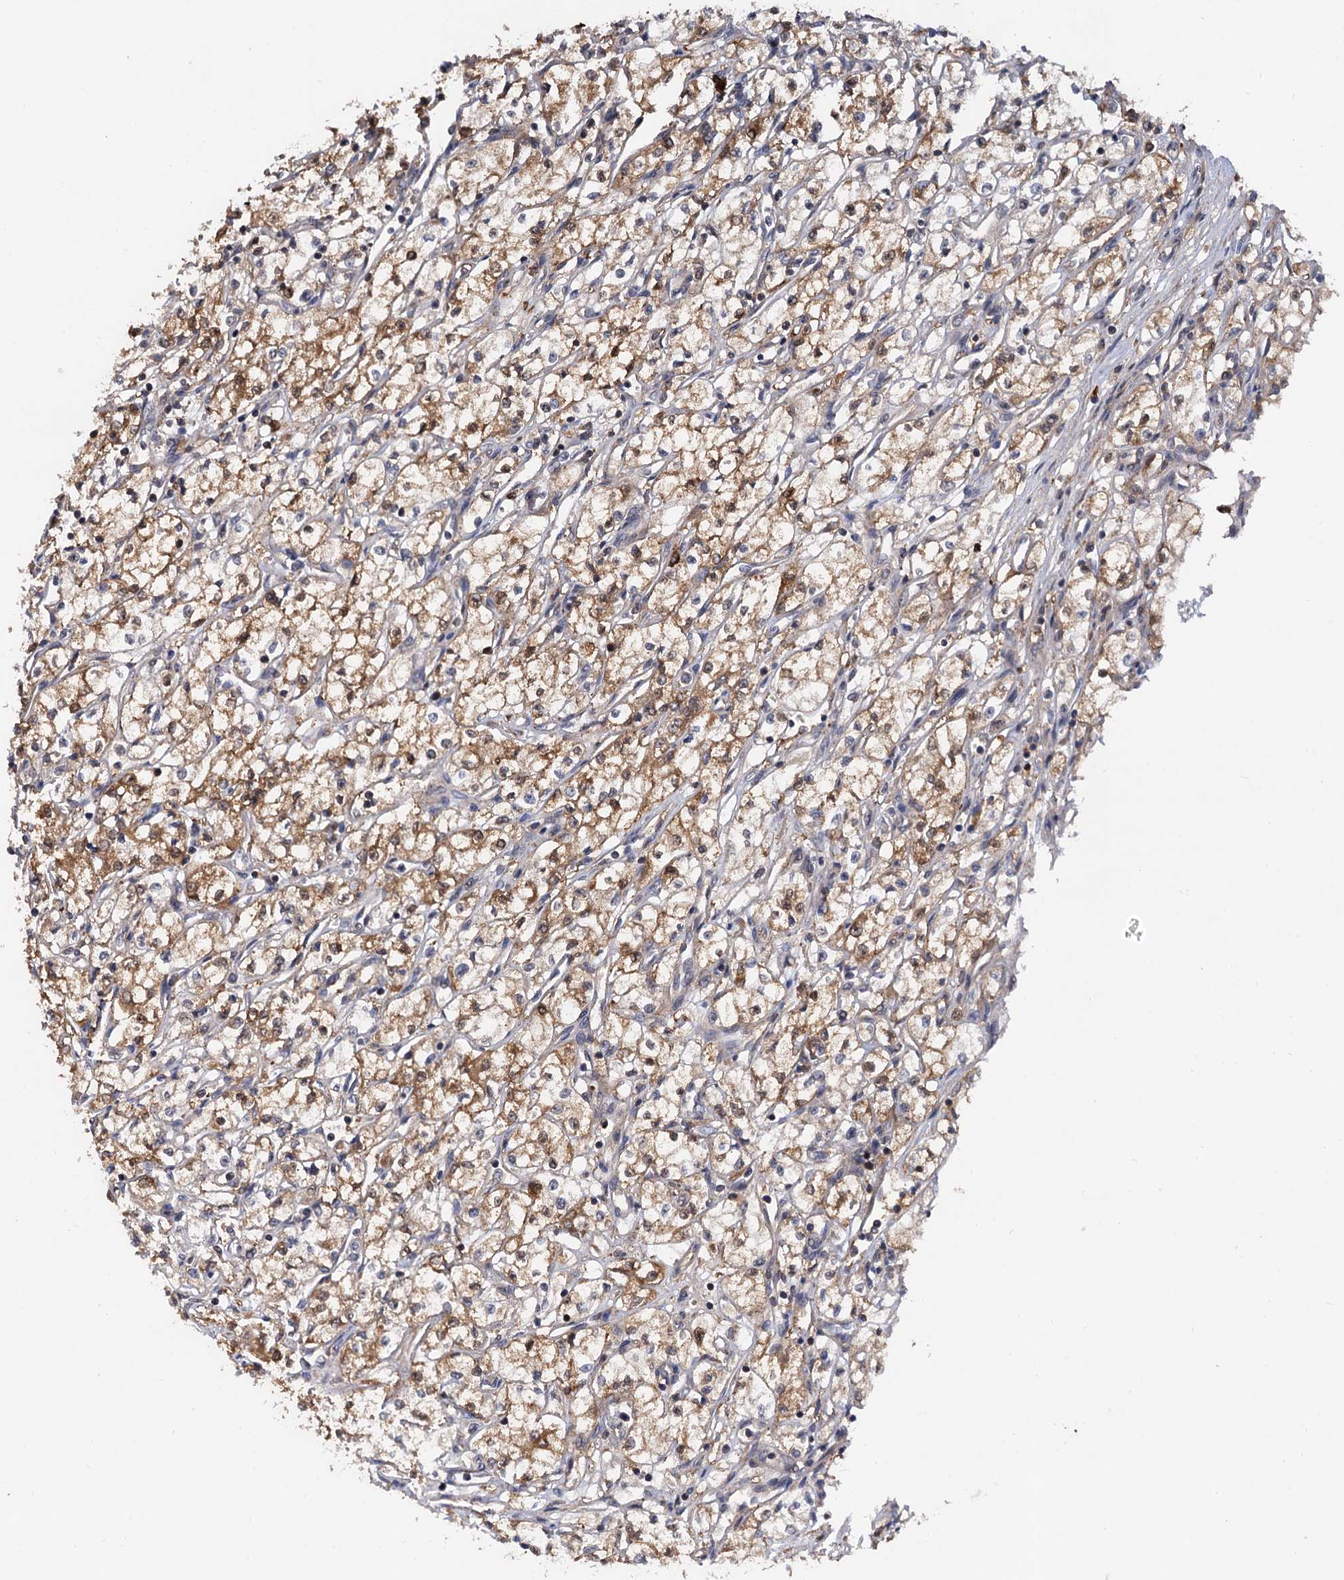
{"staining": {"intensity": "moderate", "quantity": ">75%", "location": "cytoplasmic/membranous"}, "tissue": "renal cancer", "cell_type": "Tumor cells", "image_type": "cancer", "snomed": [{"axis": "morphology", "description": "Adenocarcinoma, NOS"}, {"axis": "topography", "description": "Kidney"}], "caption": "This photomicrograph displays immunohistochemistry (IHC) staining of human renal cancer, with medium moderate cytoplasmic/membranous staining in approximately >75% of tumor cells.", "gene": "SELENOP", "patient": {"sex": "male", "age": 59}}